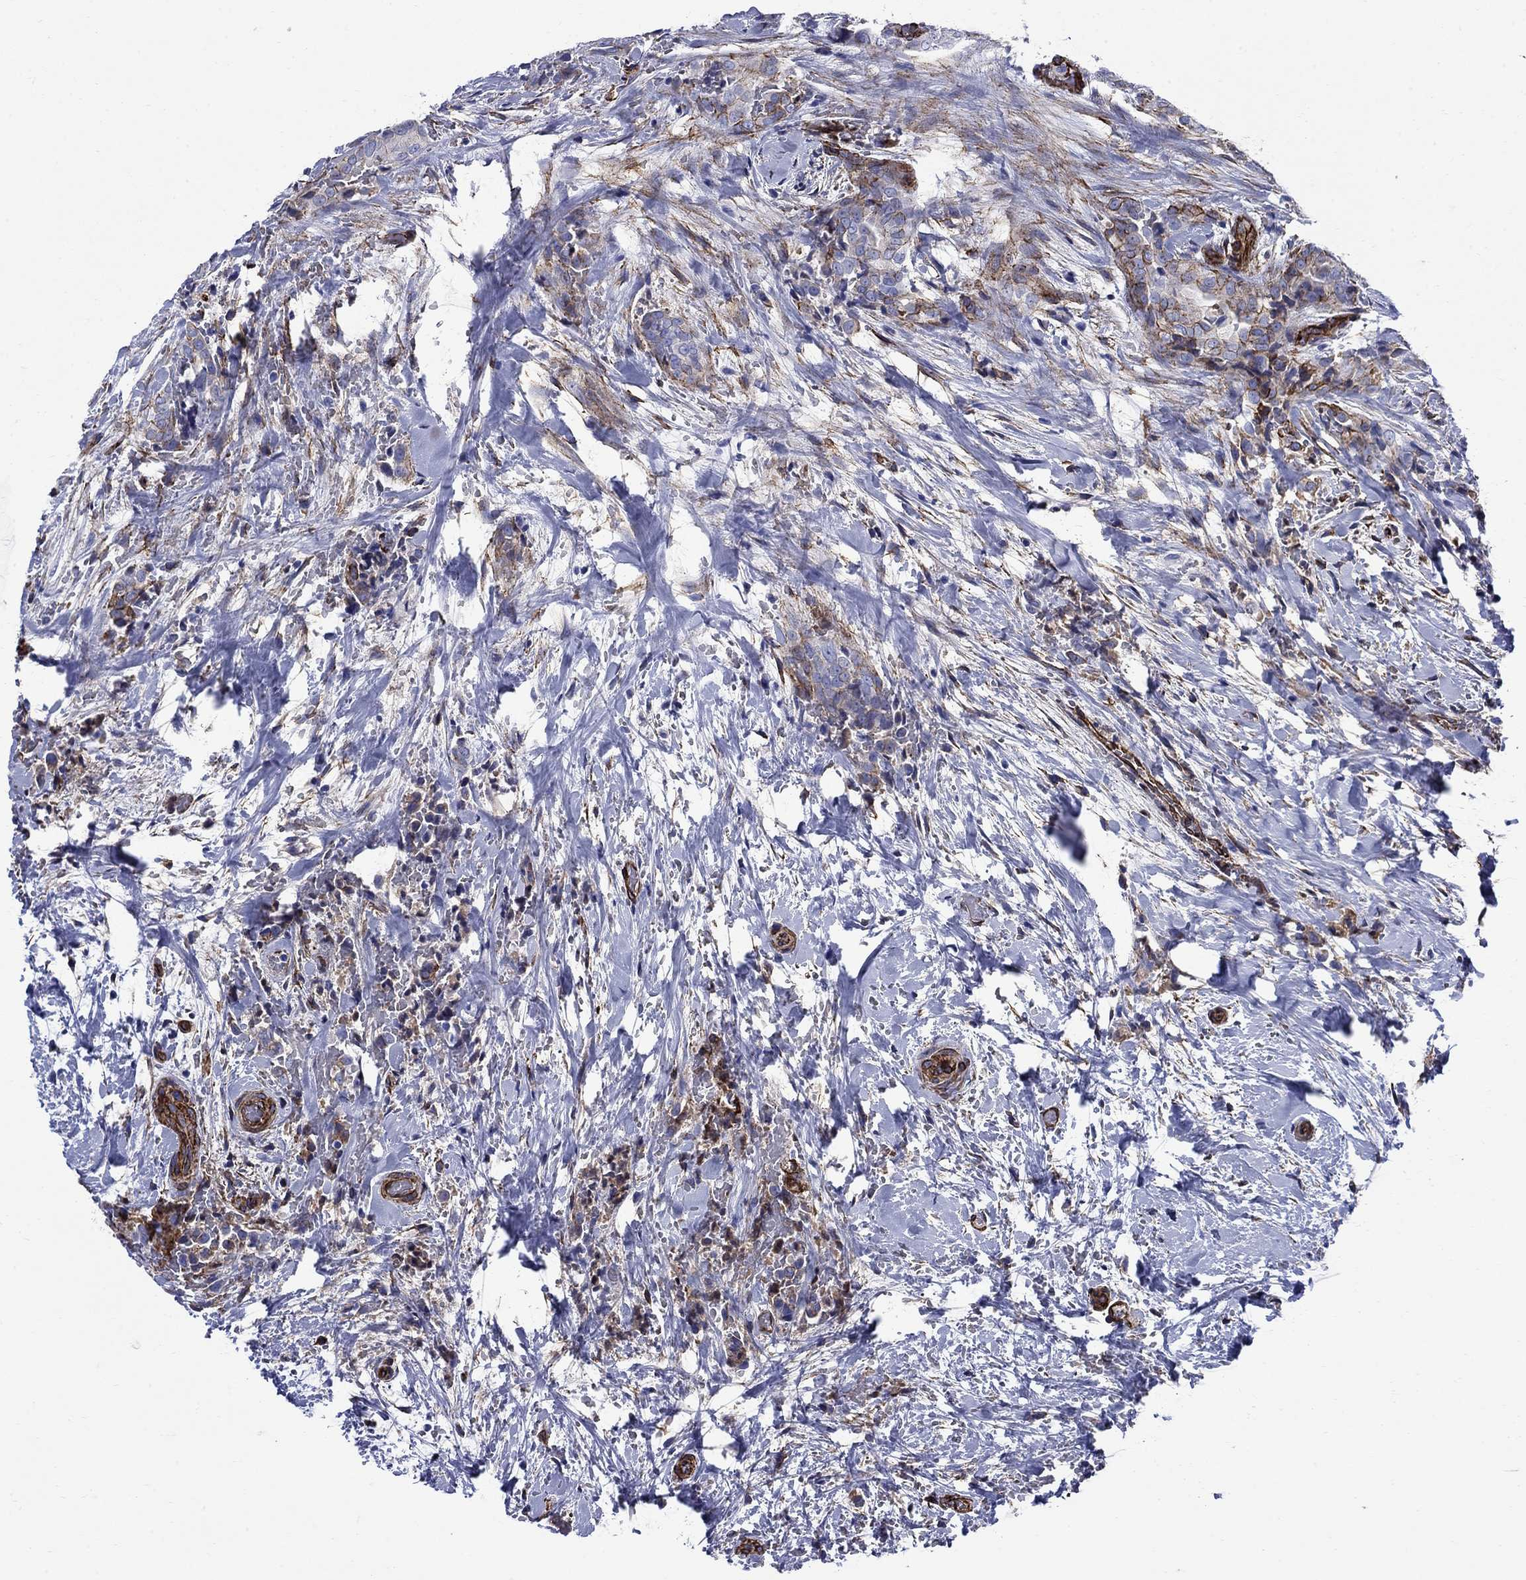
{"staining": {"intensity": "strong", "quantity": "<25%", "location": "cytoplasmic/membranous"}, "tissue": "thyroid cancer", "cell_type": "Tumor cells", "image_type": "cancer", "snomed": [{"axis": "morphology", "description": "Papillary adenocarcinoma, NOS"}, {"axis": "topography", "description": "Thyroid gland"}], "caption": "Thyroid cancer (papillary adenocarcinoma) stained with a protein marker demonstrates strong staining in tumor cells.", "gene": "VTN", "patient": {"sex": "male", "age": 61}}